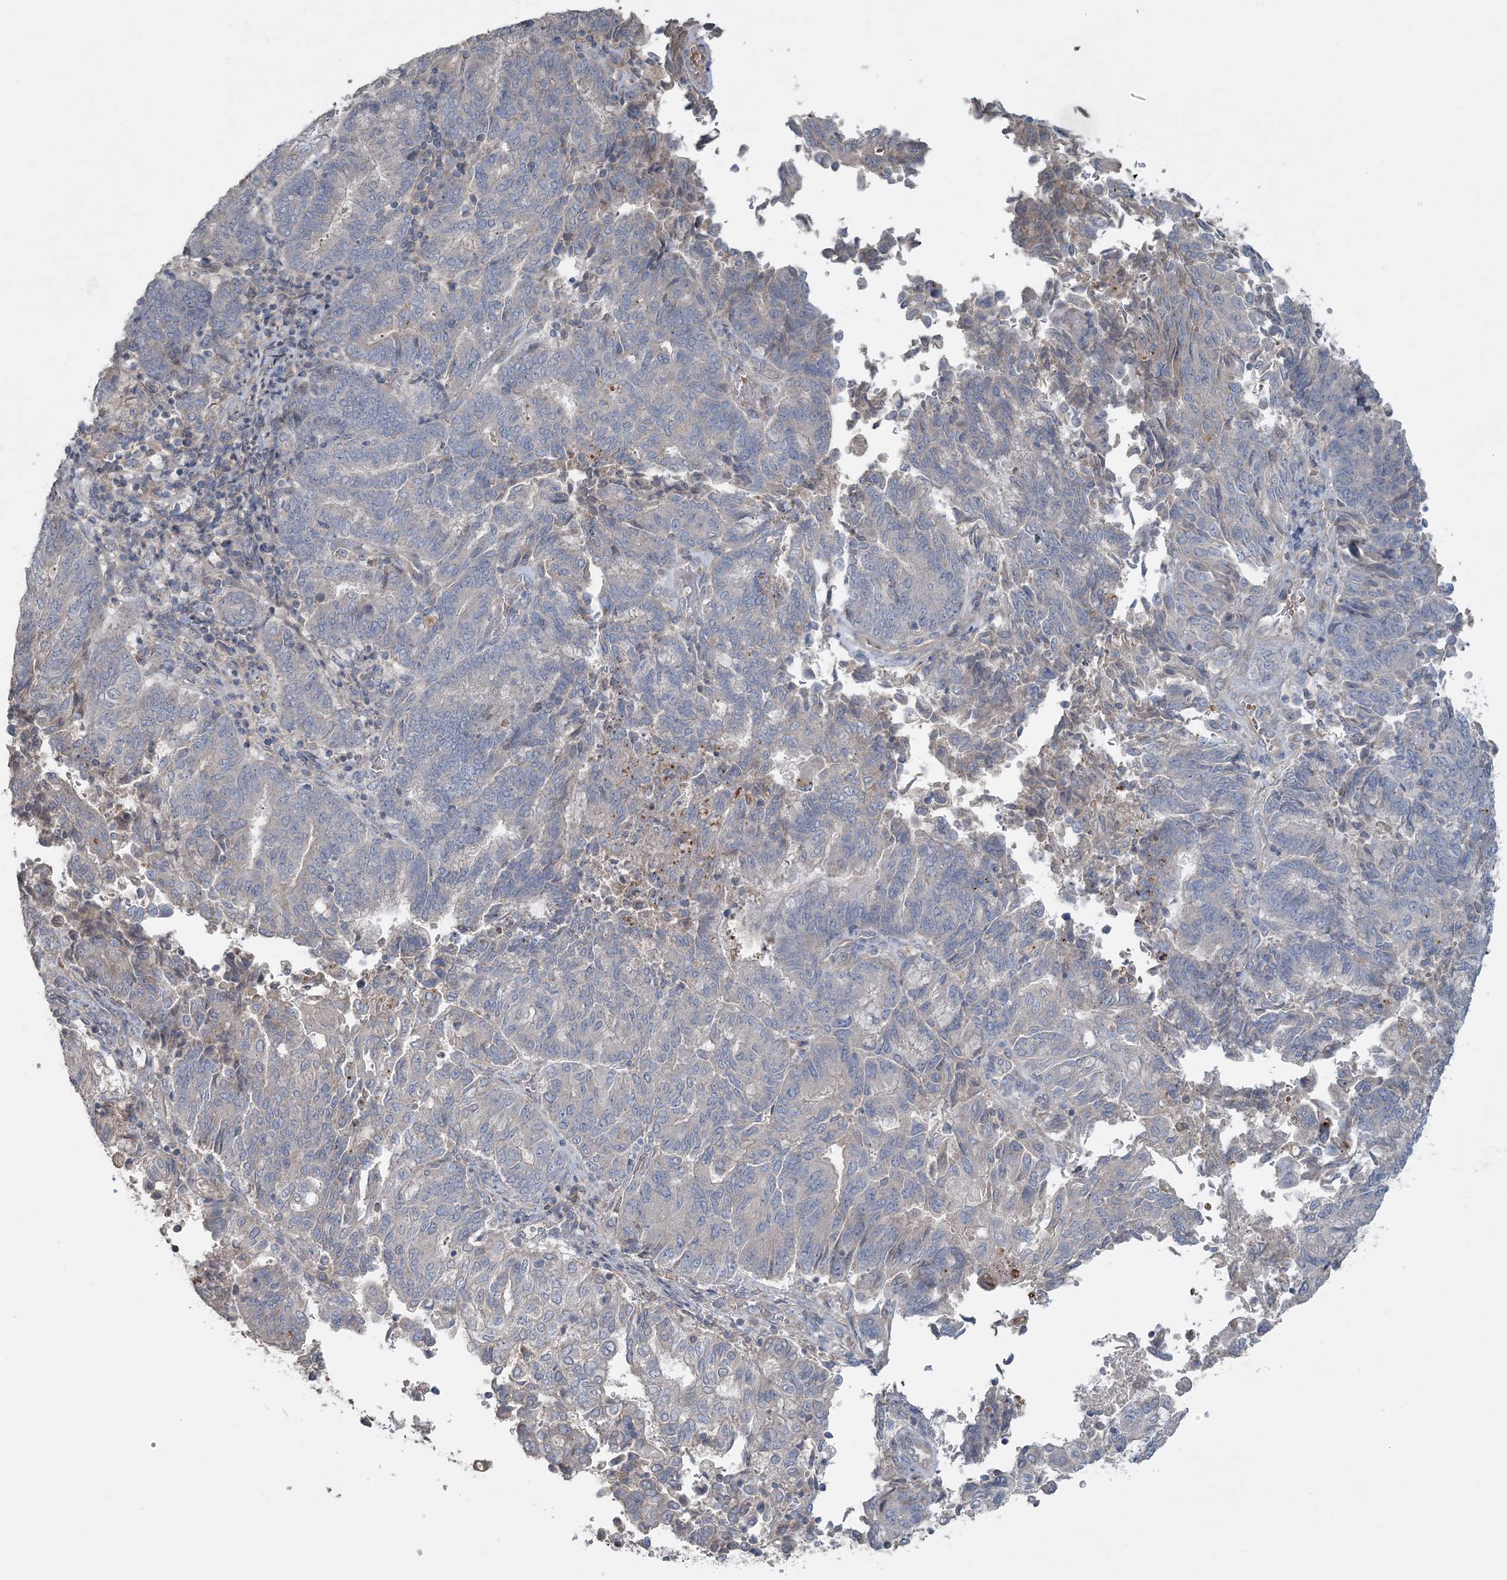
{"staining": {"intensity": "negative", "quantity": "none", "location": "none"}, "tissue": "endometrial cancer", "cell_type": "Tumor cells", "image_type": "cancer", "snomed": [{"axis": "morphology", "description": "Adenocarcinoma, NOS"}, {"axis": "topography", "description": "Endometrium"}], "caption": "High power microscopy photomicrograph of an immunohistochemistry (IHC) micrograph of adenocarcinoma (endometrial), revealing no significant expression in tumor cells.", "gene": "SLC4A10", "patient": {"sex": "female", "age": 80}}